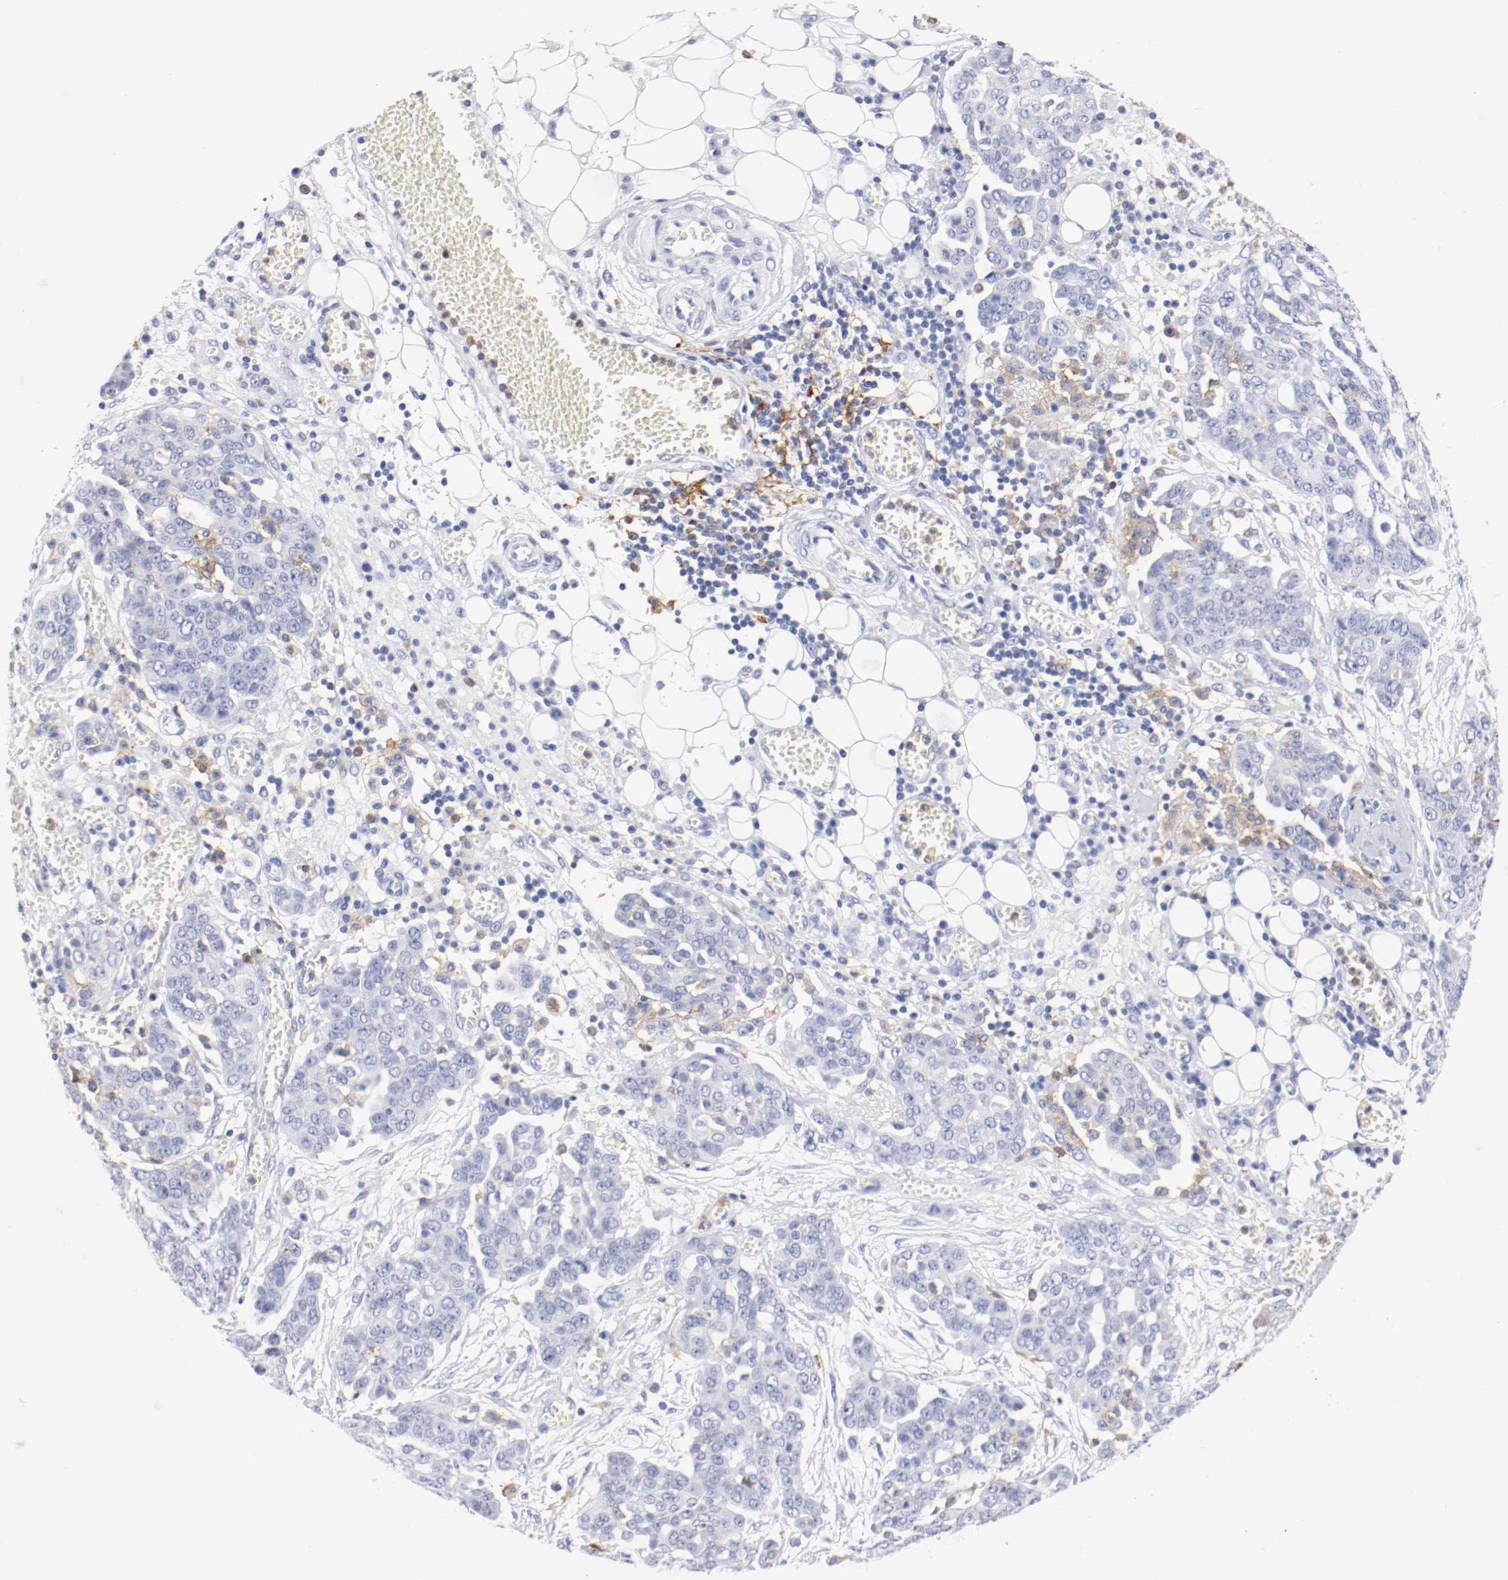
{"staining": {"intensity": "negative", "quantity": "none", "location": "none"}, "tissue": "ovarian cancer", "cell_type": "Tumor cells", "image_type": "cancer", "snomed": [{"axis": "morphology", "description": "Cystadenocarcinoma, serous, NOS"}, {"axis": "topography", "description": "Soft tissue"}, {"axis": "topography", "description": "Ovary"}], "caption": "An immunohistochemistry histopathology image of ovarian cancer is shown. There is no staining in tumor cells of ovarian cancer.", "gene": "ITGAX", "patient": {"sex": "female", "age": 57}}